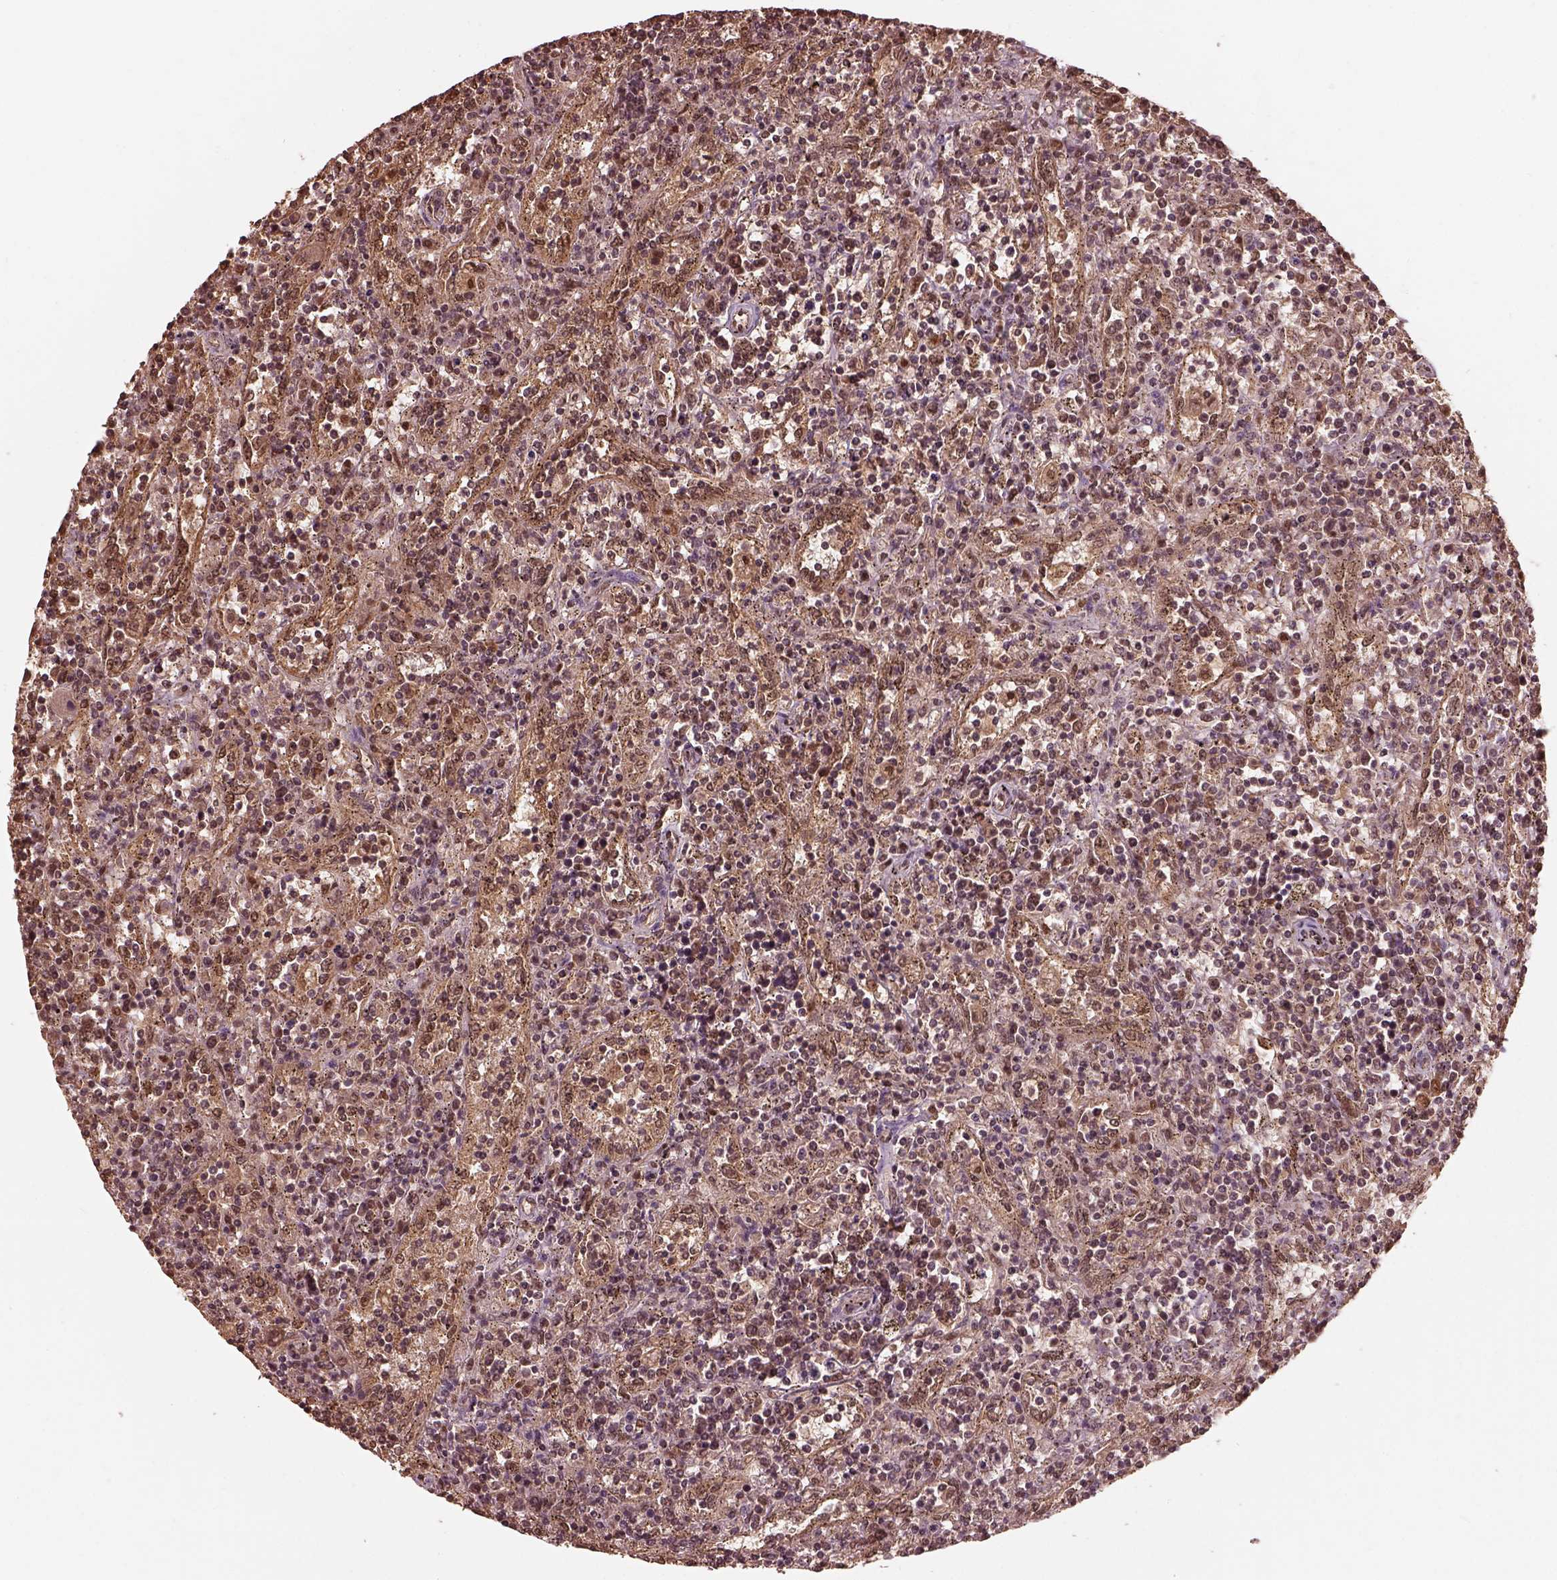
{"staining": {"intensity": "weak", "quantity": ">75%", "location": "cytoplasmic/membranous"}, "tissue": "lymphoma", "cell_type": "Tumor cells", "image_type": "cancer", "snomed": [{"axis": "morphology", "description": "Malignant lymphoma, non-Hodgkin's type, Low grade"}, {"axis": "topography", "description": "Spleen"}], "caption": "Immunohistochemistry (IHC) (DAB) staining of lymphoma demonstrates weak cytoplasmic/membranous protein positivity in approximately >75% of tumor cells.", "gene": "PSMC5", "patient": {"sex": "male", "age": 62}}